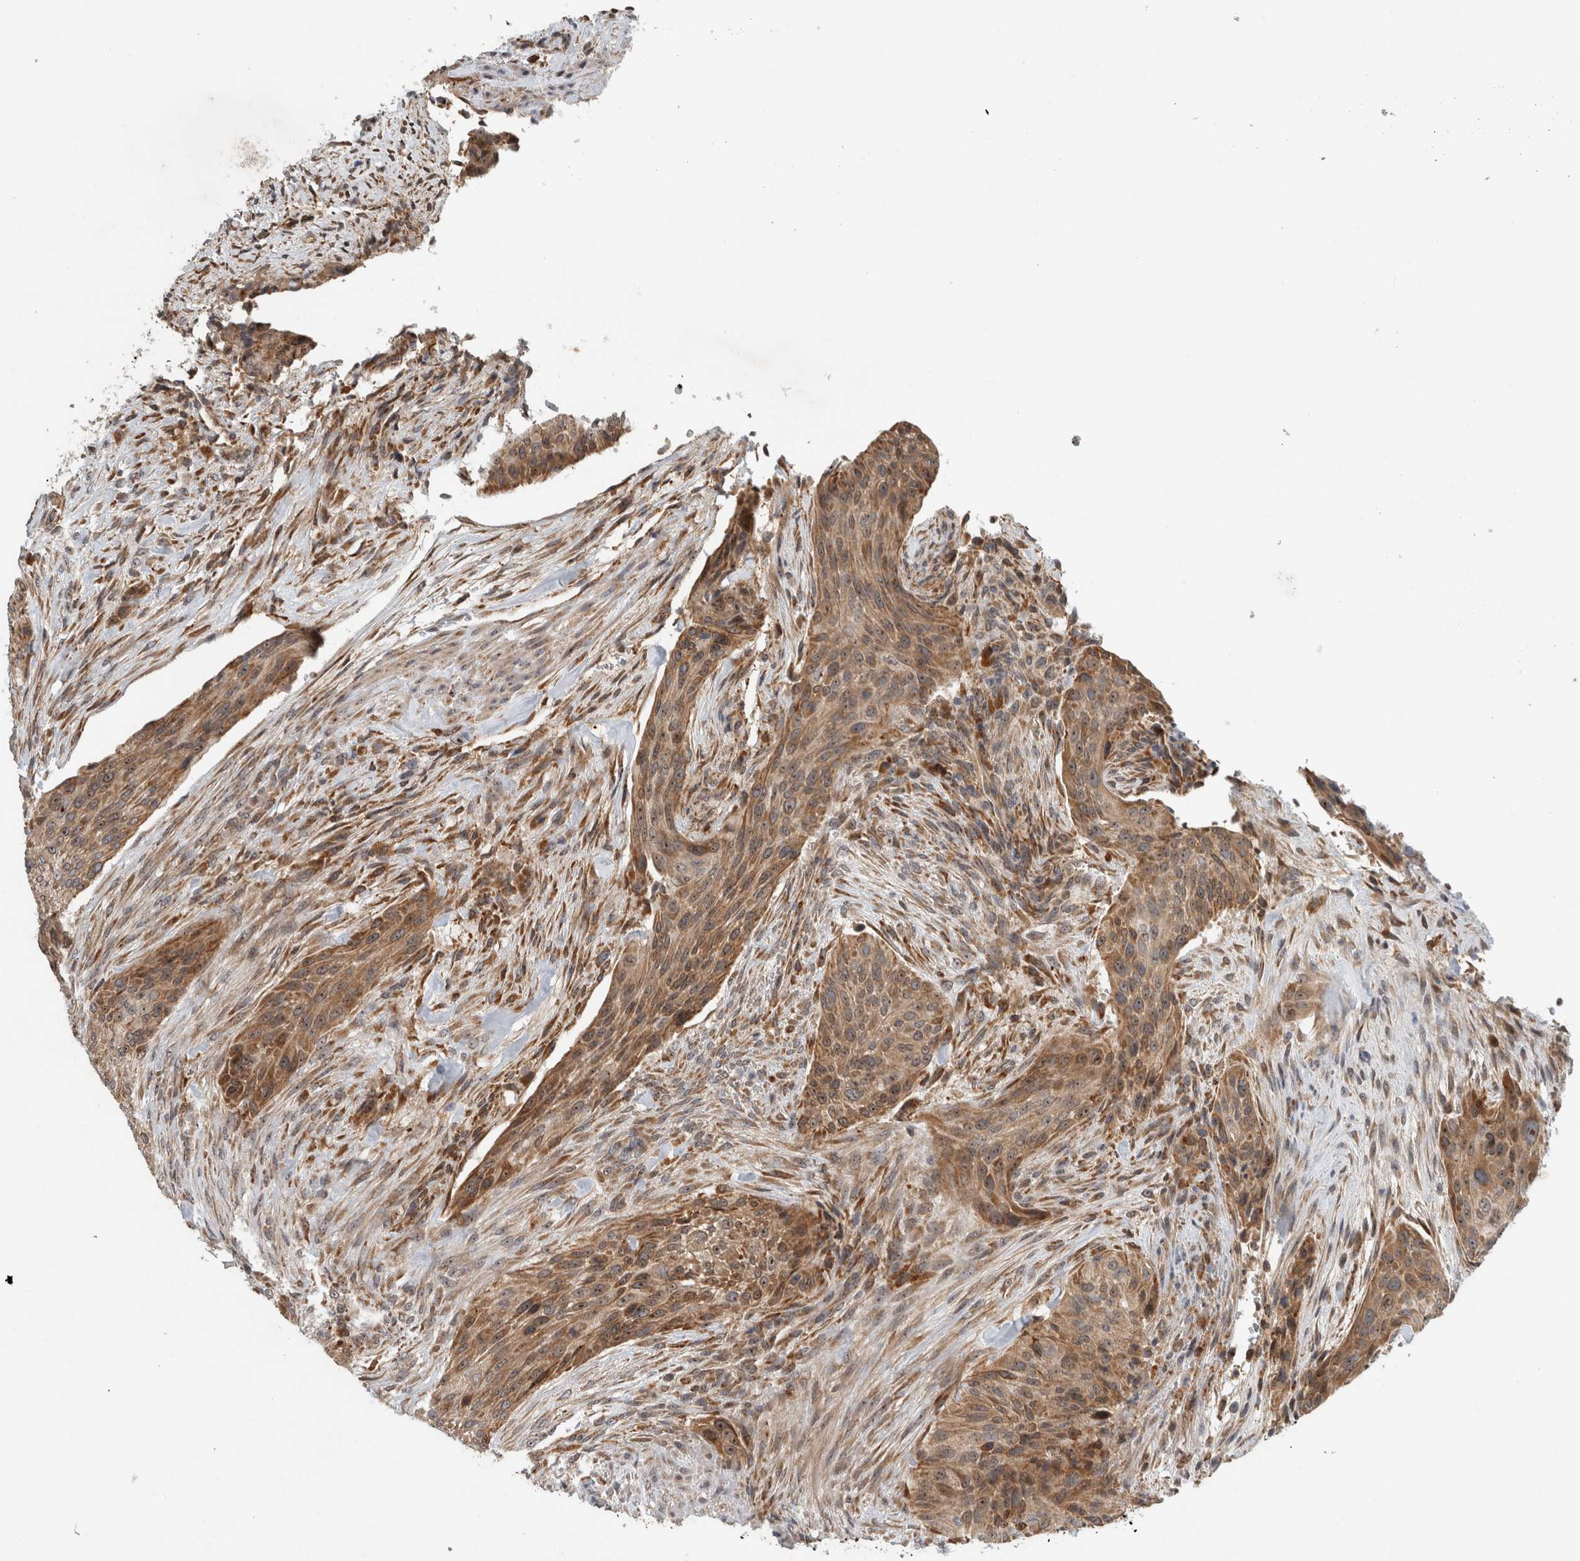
{"staining": {"intensity": "moderate", "quantity": ">75%", "location": "cytoplasmic/membranous"}, "tissue": "urothelial cancer", "cell_type": "Tumor cells", "image_type": "cancer", "snomed": [{"axis": "morphology", "description": "Urothelial carcinoma, High grade"}, {"axis": "topography", "description": "Urinary bladder"}], "caption": "This is a micrograph of immunohistochemistry (IHC) staining of high-grade urothelial carcinoma, which shows moderate staining in the cytoplasmic/membranous of tumor cells.", "gene": "GPR137B", "patient": {"sex": "male", "age": 35}}